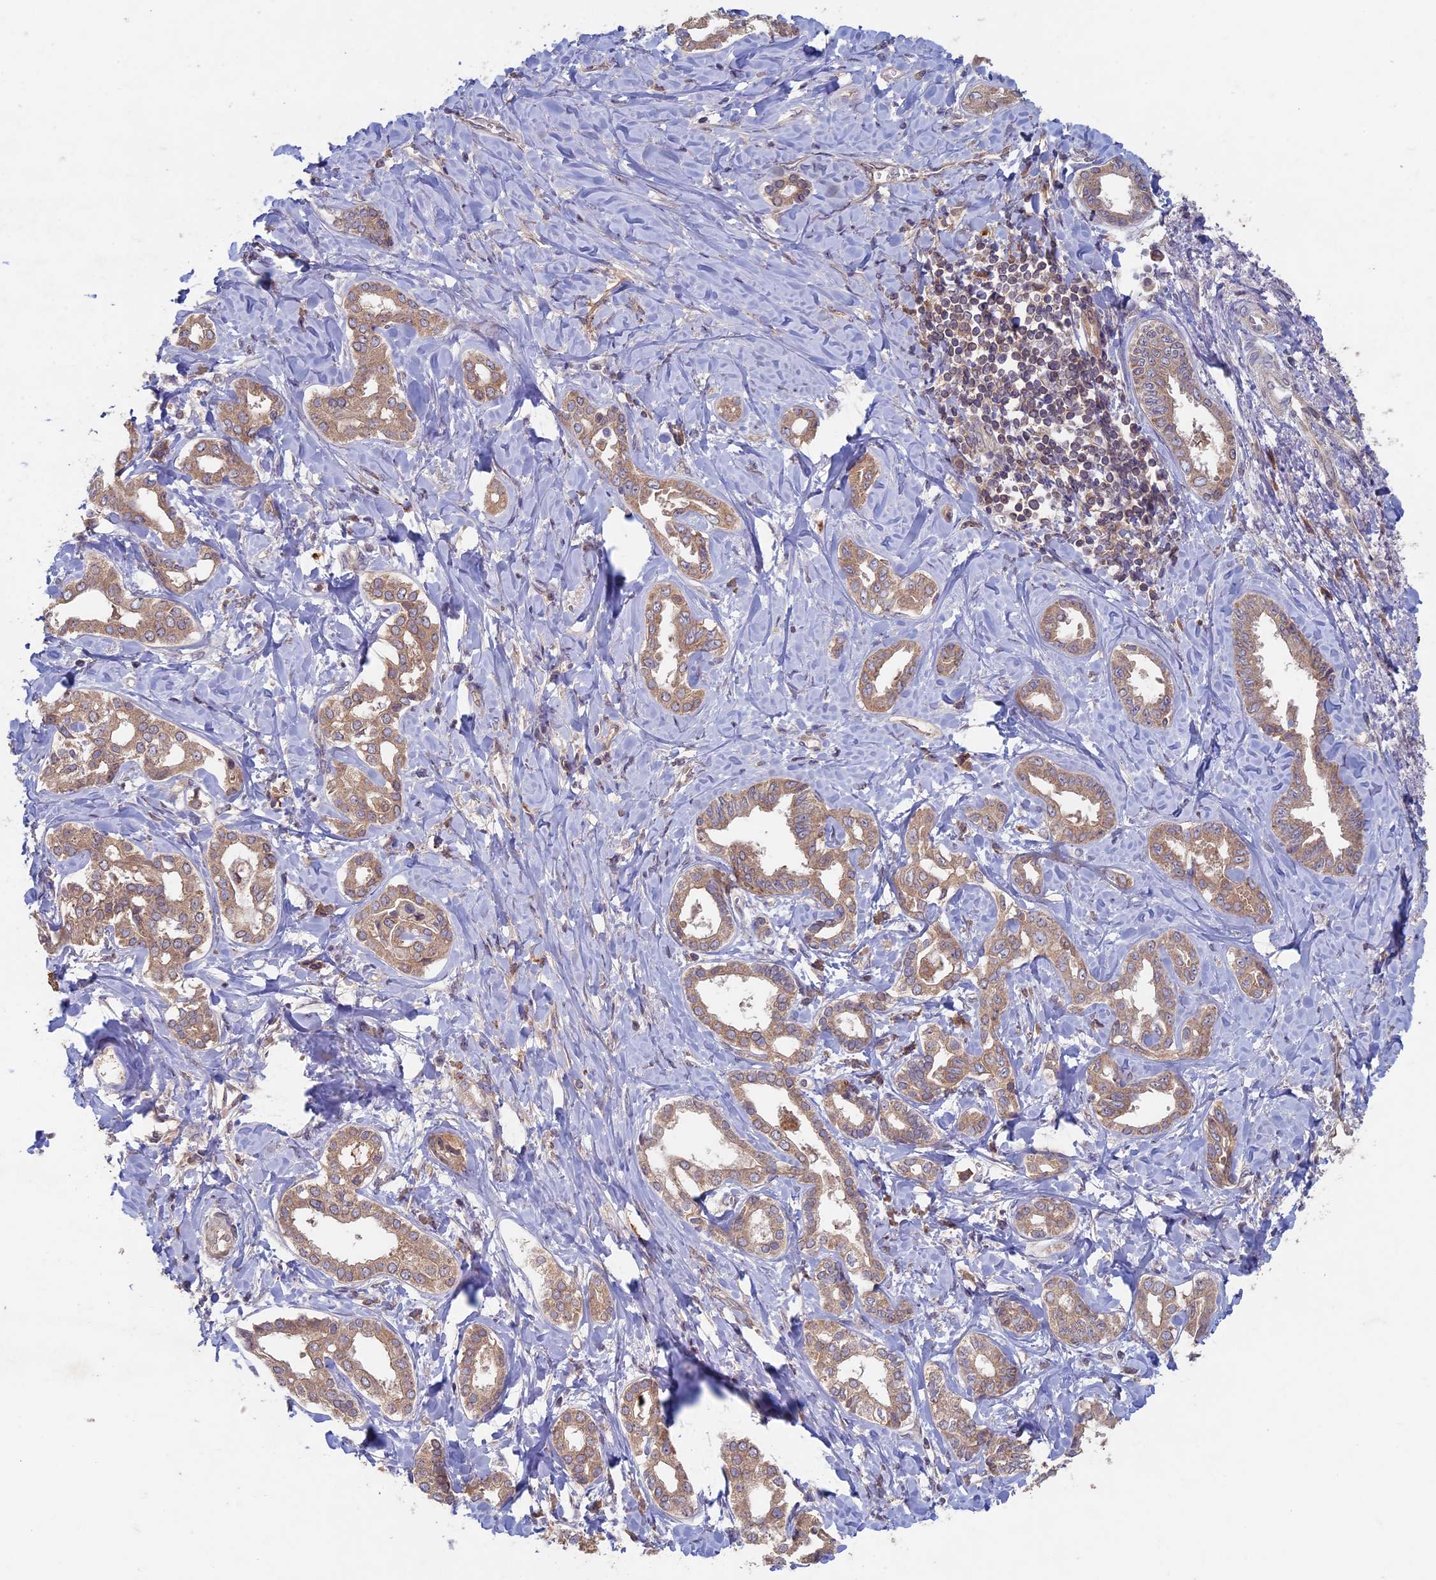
{"staining": {"intensity": "weak", "quantity": ">75%", "location": "cytoplasmic/membranous"}, "tissue": "liver cancer", "cell_type": "Tumor cells", "image_type": "cancer", "snomed": [{"axis": "morphology", "description": "Cholangiocarcinoma"}, {"axis": "topography", "description": "Liver"}], "caption": "Liver cholangiocarcinoma stained for a protein exhibits weak cytoplasmic/membranous positivity in tumor cells.", "gene": "RCCD1", "patient": {"sex": "female", "age": 77}}